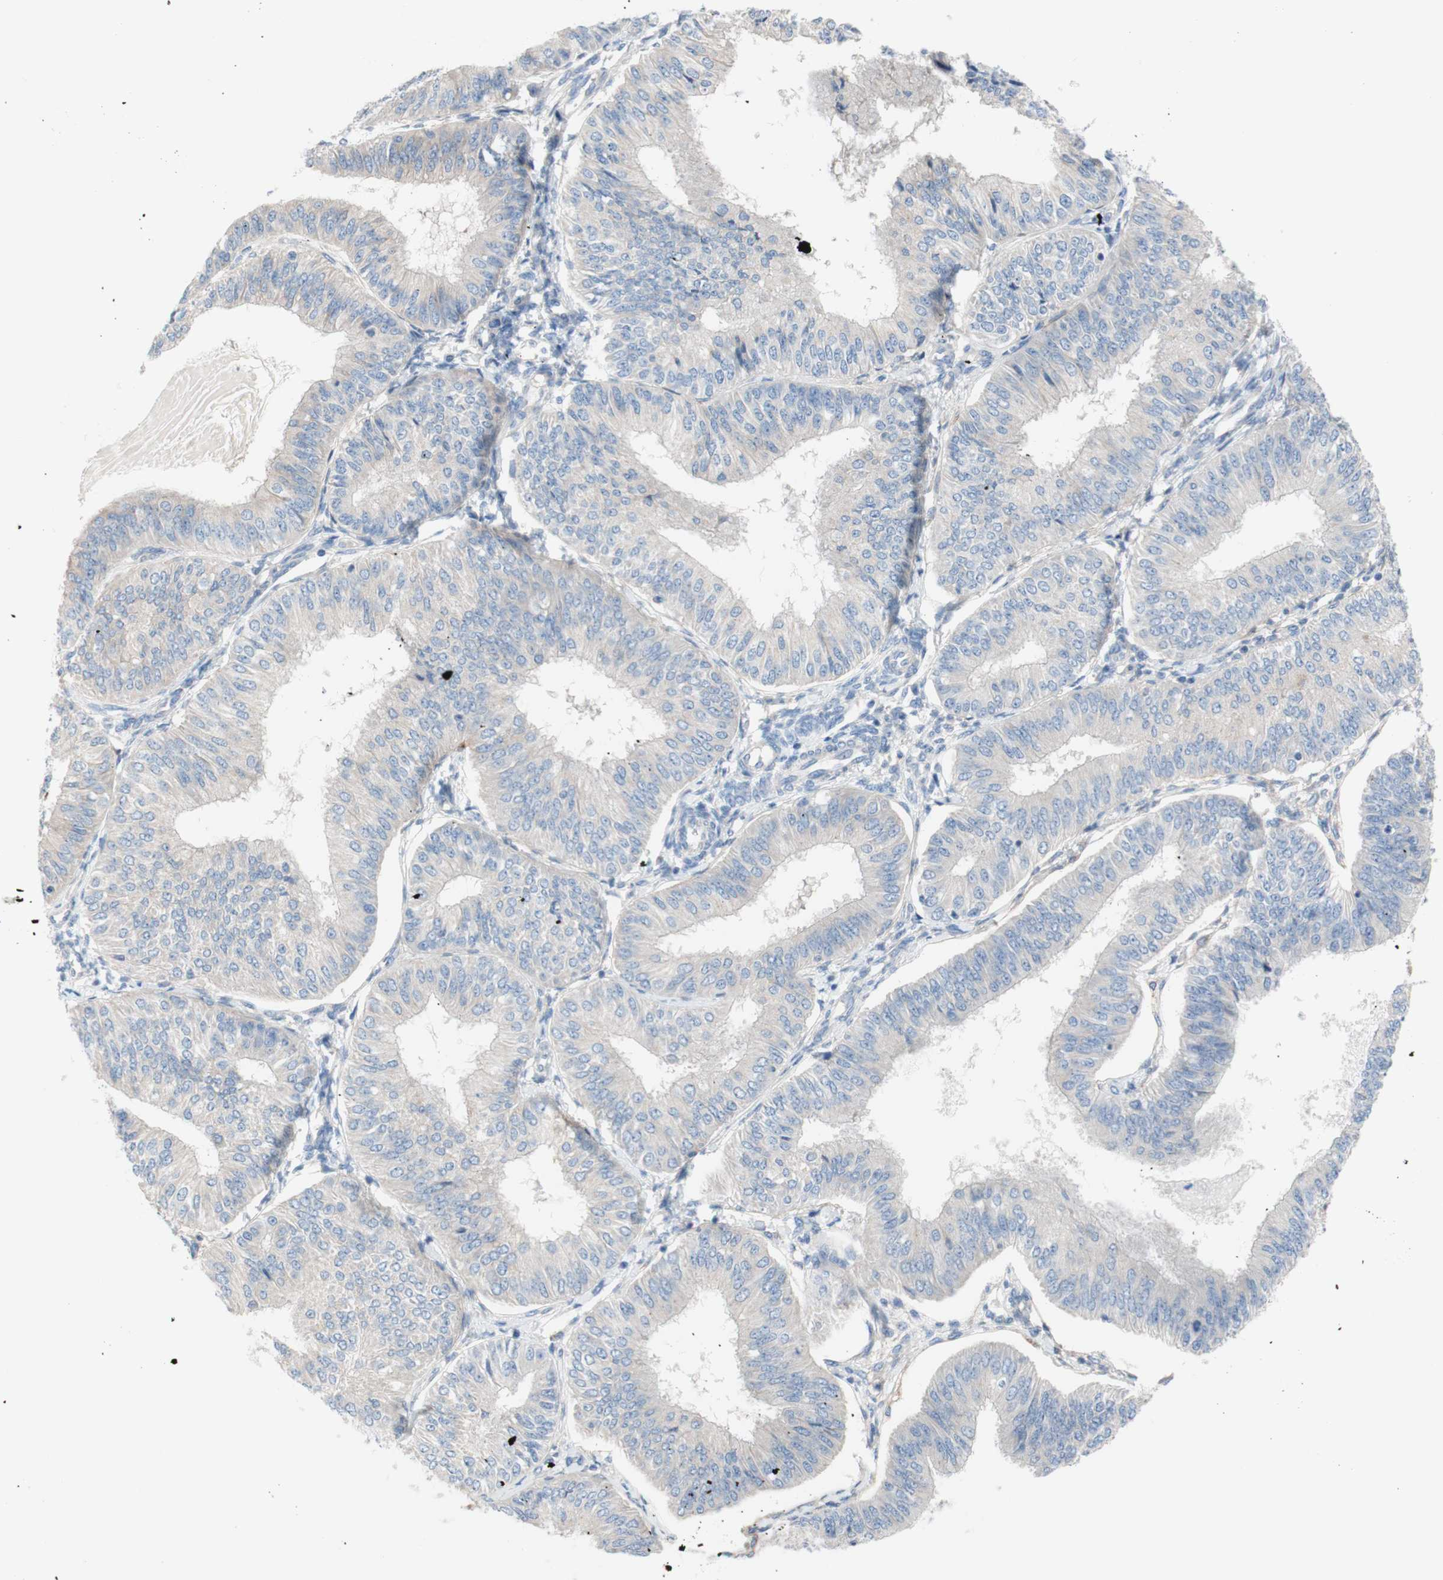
{"staining": {"intensity": "weak", "quantity": ">75%", "location": "cytoplasmic/membranous"}, "tissue": "endometrial cancer", "cell_type": "Tumor cells", "image_type": "cancer", "snomed": [{"axis": "morphology", "description": "Adenocarcinoma, NOS"}, {"axis": "topography", "description": "Endometrium"}], "caption": "Endometrial adenocarcinoma tissue reveals weak cytoplasmic/membranous staining in approximately >75% of tumor cells, visualized by immunohistochemistry.", "gene": "F3", "patient": {"sex": "female", "age": 58}}